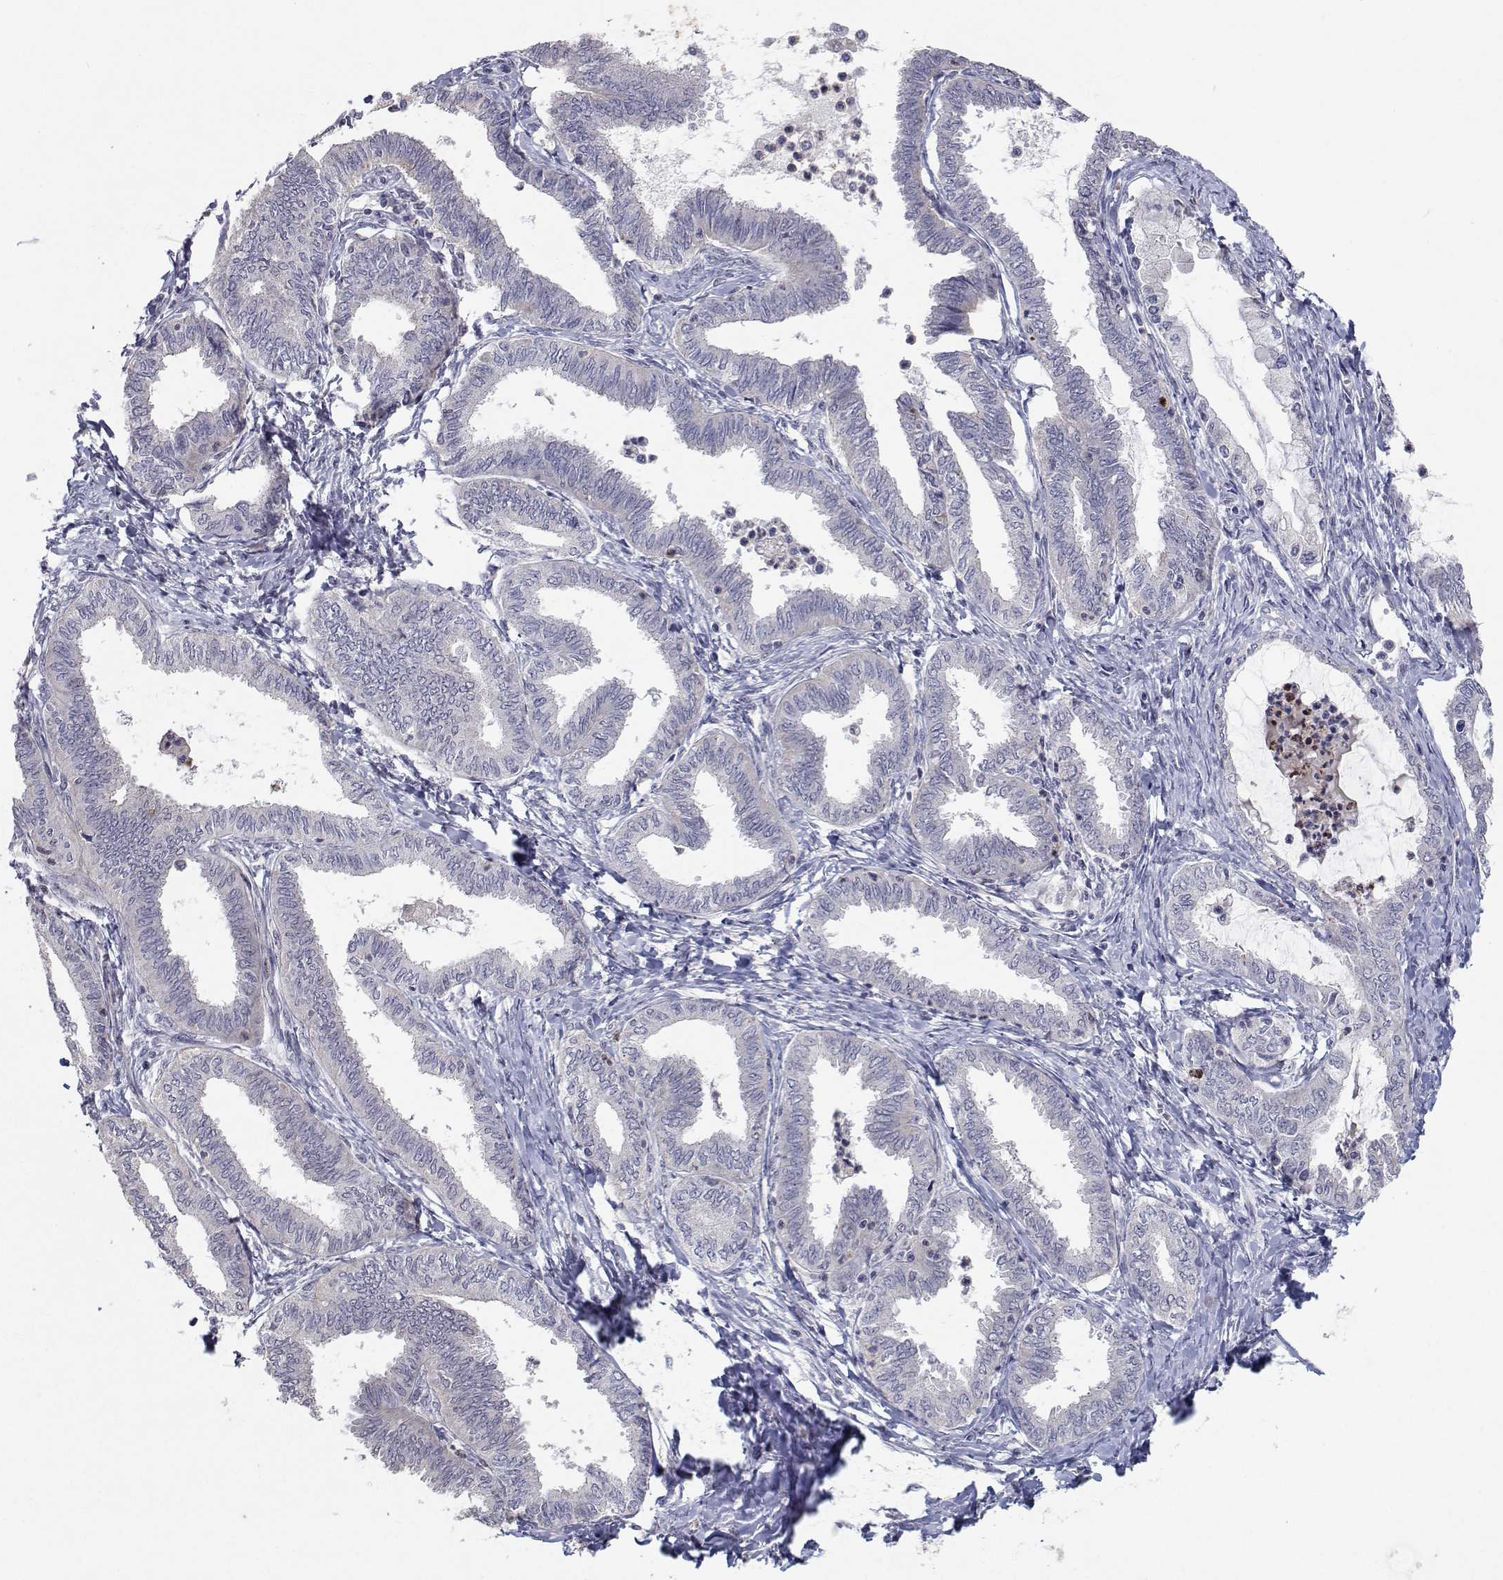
{"staining": {"intensity": "negative", "quantity": "none", "location": "none"}, "tissue": "ovarian cancer", "cell_type": "Tumor cells", "image_type": "cancer", "snomed": [{"axis": "morphology", "description": "Carcinoma, endometroid"}, {"axis": "topography", "description": "Ovary"}], "caption": "A micrograph of ovarian cancer (endometroid carcinoma) stained for a protein shows no brown staining in tumor cells. Brightfield microscopy of immunohistochemistry (IHC) stained with DAB (3,3'-diaminobenzidine) (brown) and hematoxylin (blue), captured at high magnification.", "gene": "RBPJL", "patient": {"sex": "female", "age": 70}}